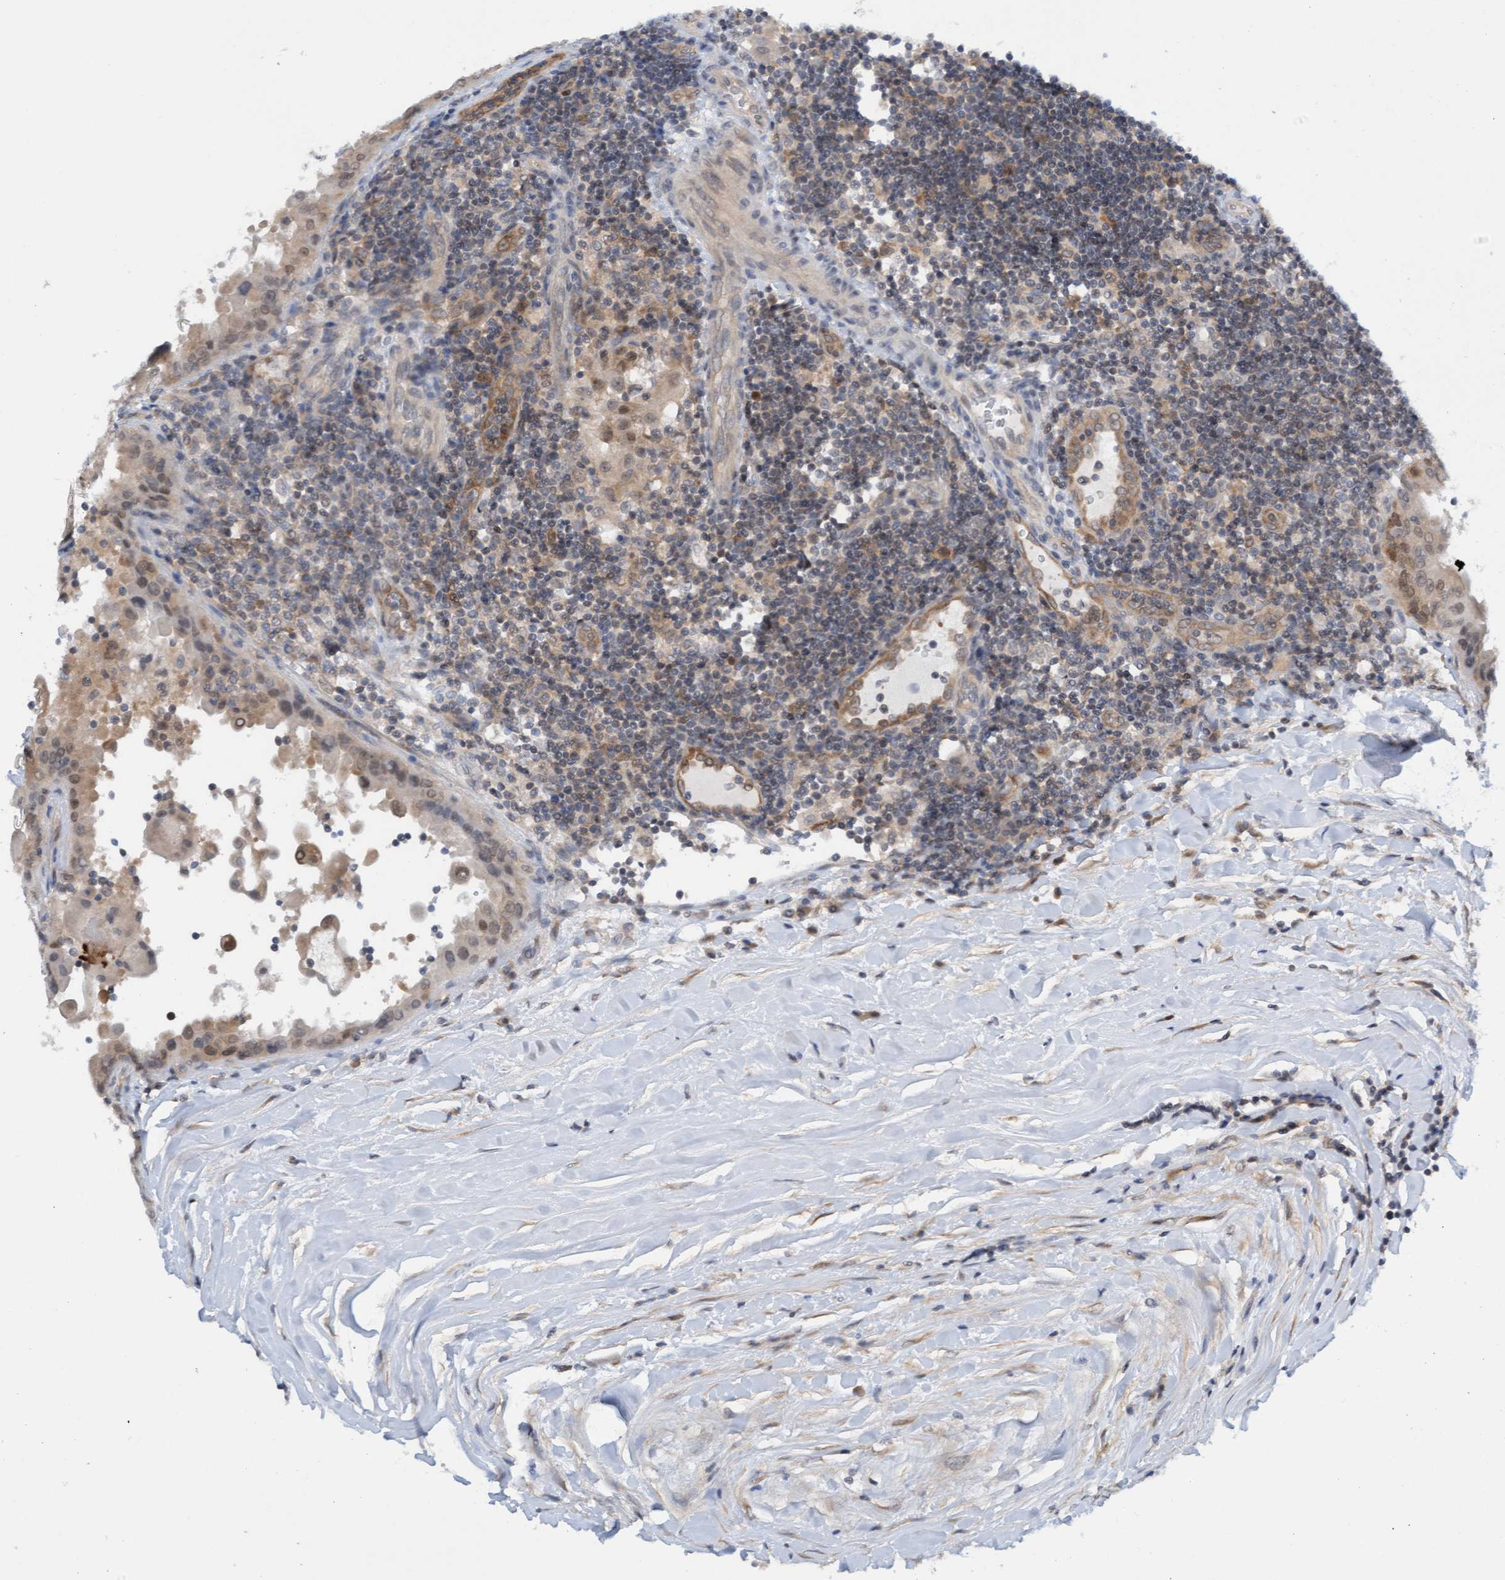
{"staining": {"intensity": "weak", "quantity": ">75%", "location": "cytoplasmic/membranous,nuclear"}, "tissue": "thyroid cancer", "cell_type": "Tumor cells", "image_type": "cancer", "snomed": [{"axis": "morphology", "description": "Papillary adenocarcinoma, NOS"}, {"axis": "topography", "description": "Thyroid gland"}], "caption": "Tumor cells show weak cytoplasmic/membranous and nuclear expression in approximately >75% of cells in thyroid papillary adenocarcinoma.", "gene": "AMZ2", "patient": {"sex": "male", "age": 33}}